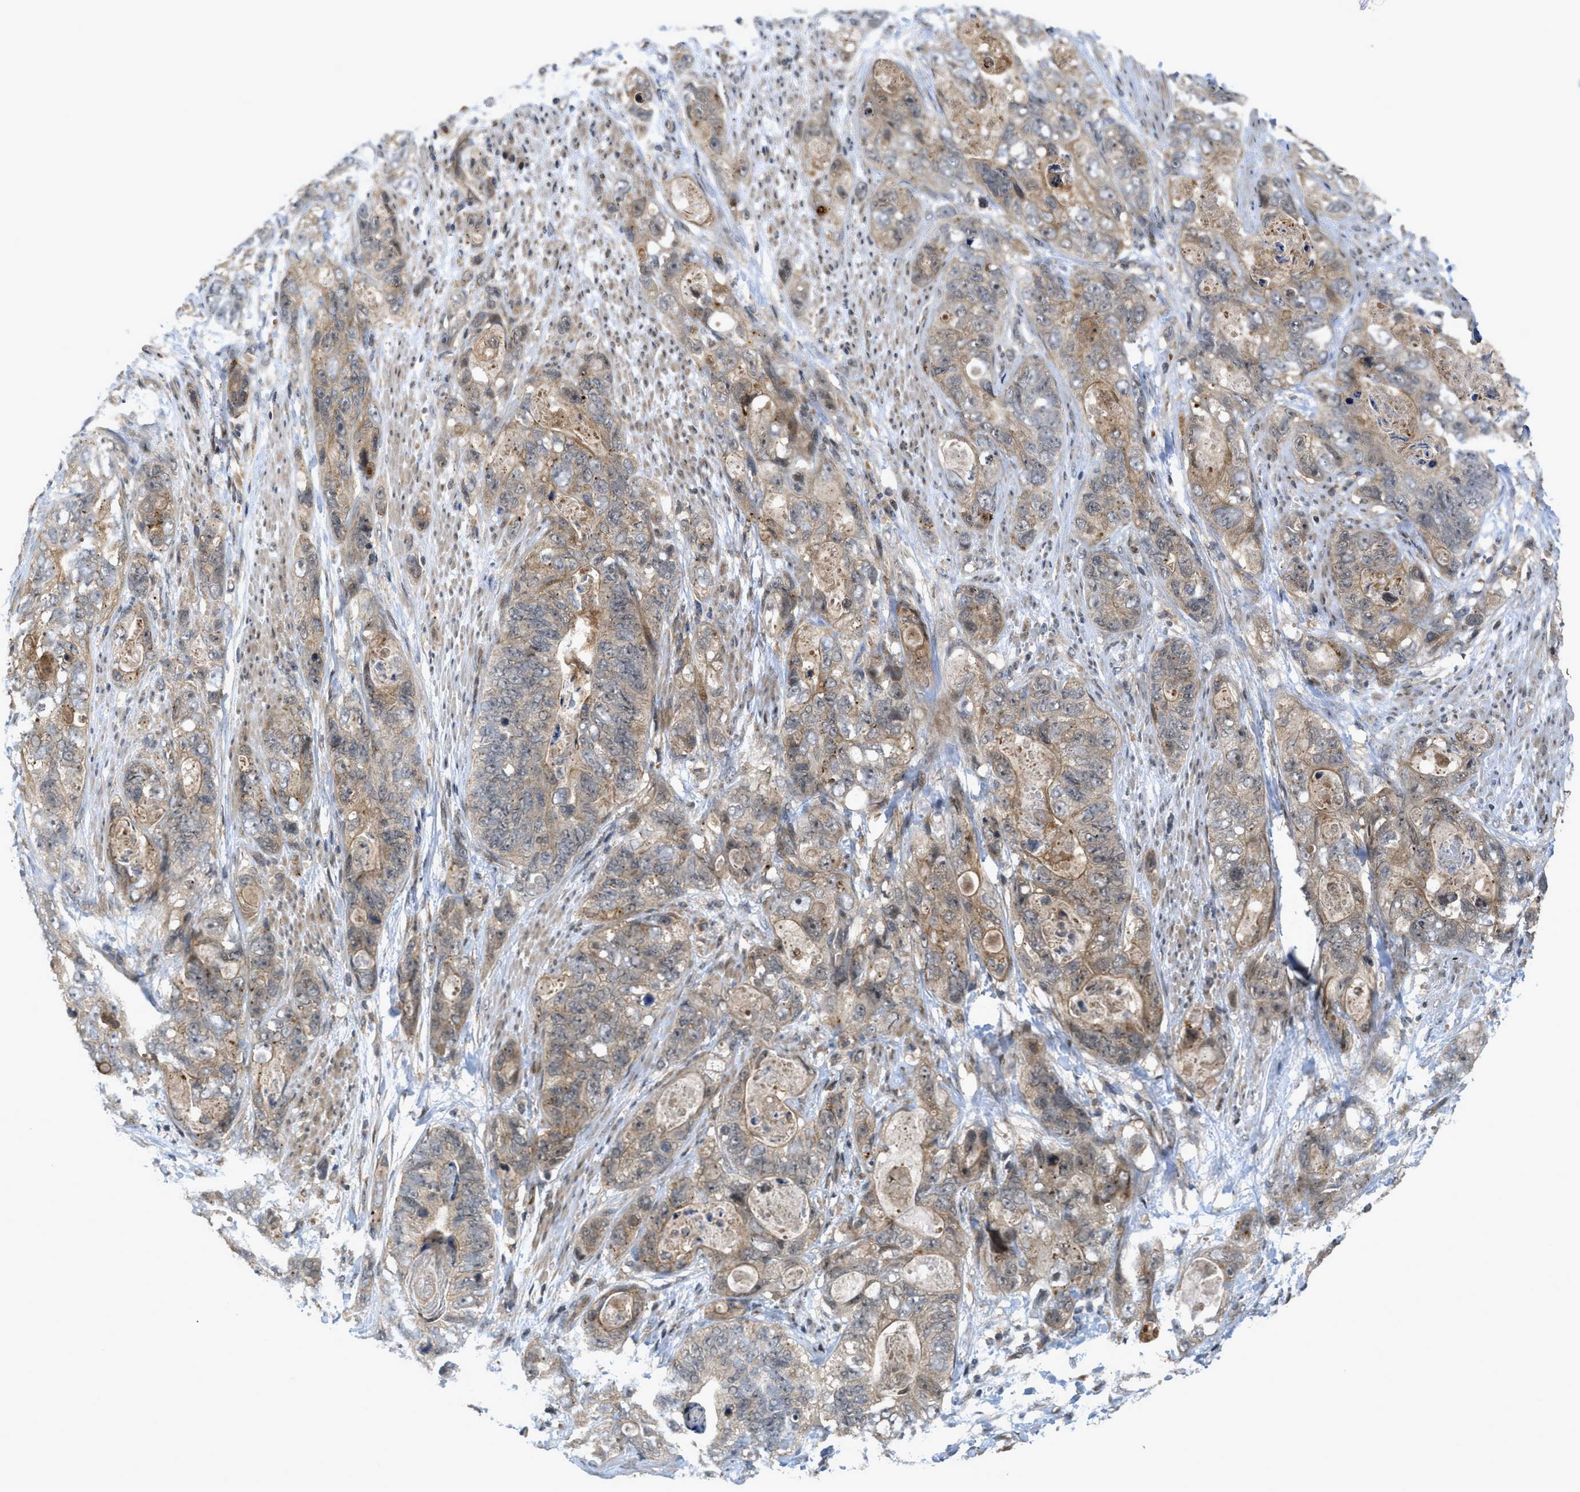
{"staining": {"intensity": "weak", "quantity": ">75%", "location": "cytoplasmic/membranous"}, "tissue": "stomach cancer", "cell_type": "Tumor cells", "image_type": "cancer", "snomed": [{"axis": "morphology", "description": "Adenocarcinoma, NOS"}, {"axis": "topography", "description": "Stomach"}], "caption": "A brown stain highlights weak cytoplasmic/membranous positivity of a protein in human stomach cancer (adenocarcinoma) tumor cells. The staining was performed using DAB (3,3'-diaminobenzidine) to visualize the protein expression in brown, while the nuclei were stained in blue with hematoxylin (Magnification: 20x).", "gene": "DNAJC28", "patient": {"sex": "female", "age": 89}}